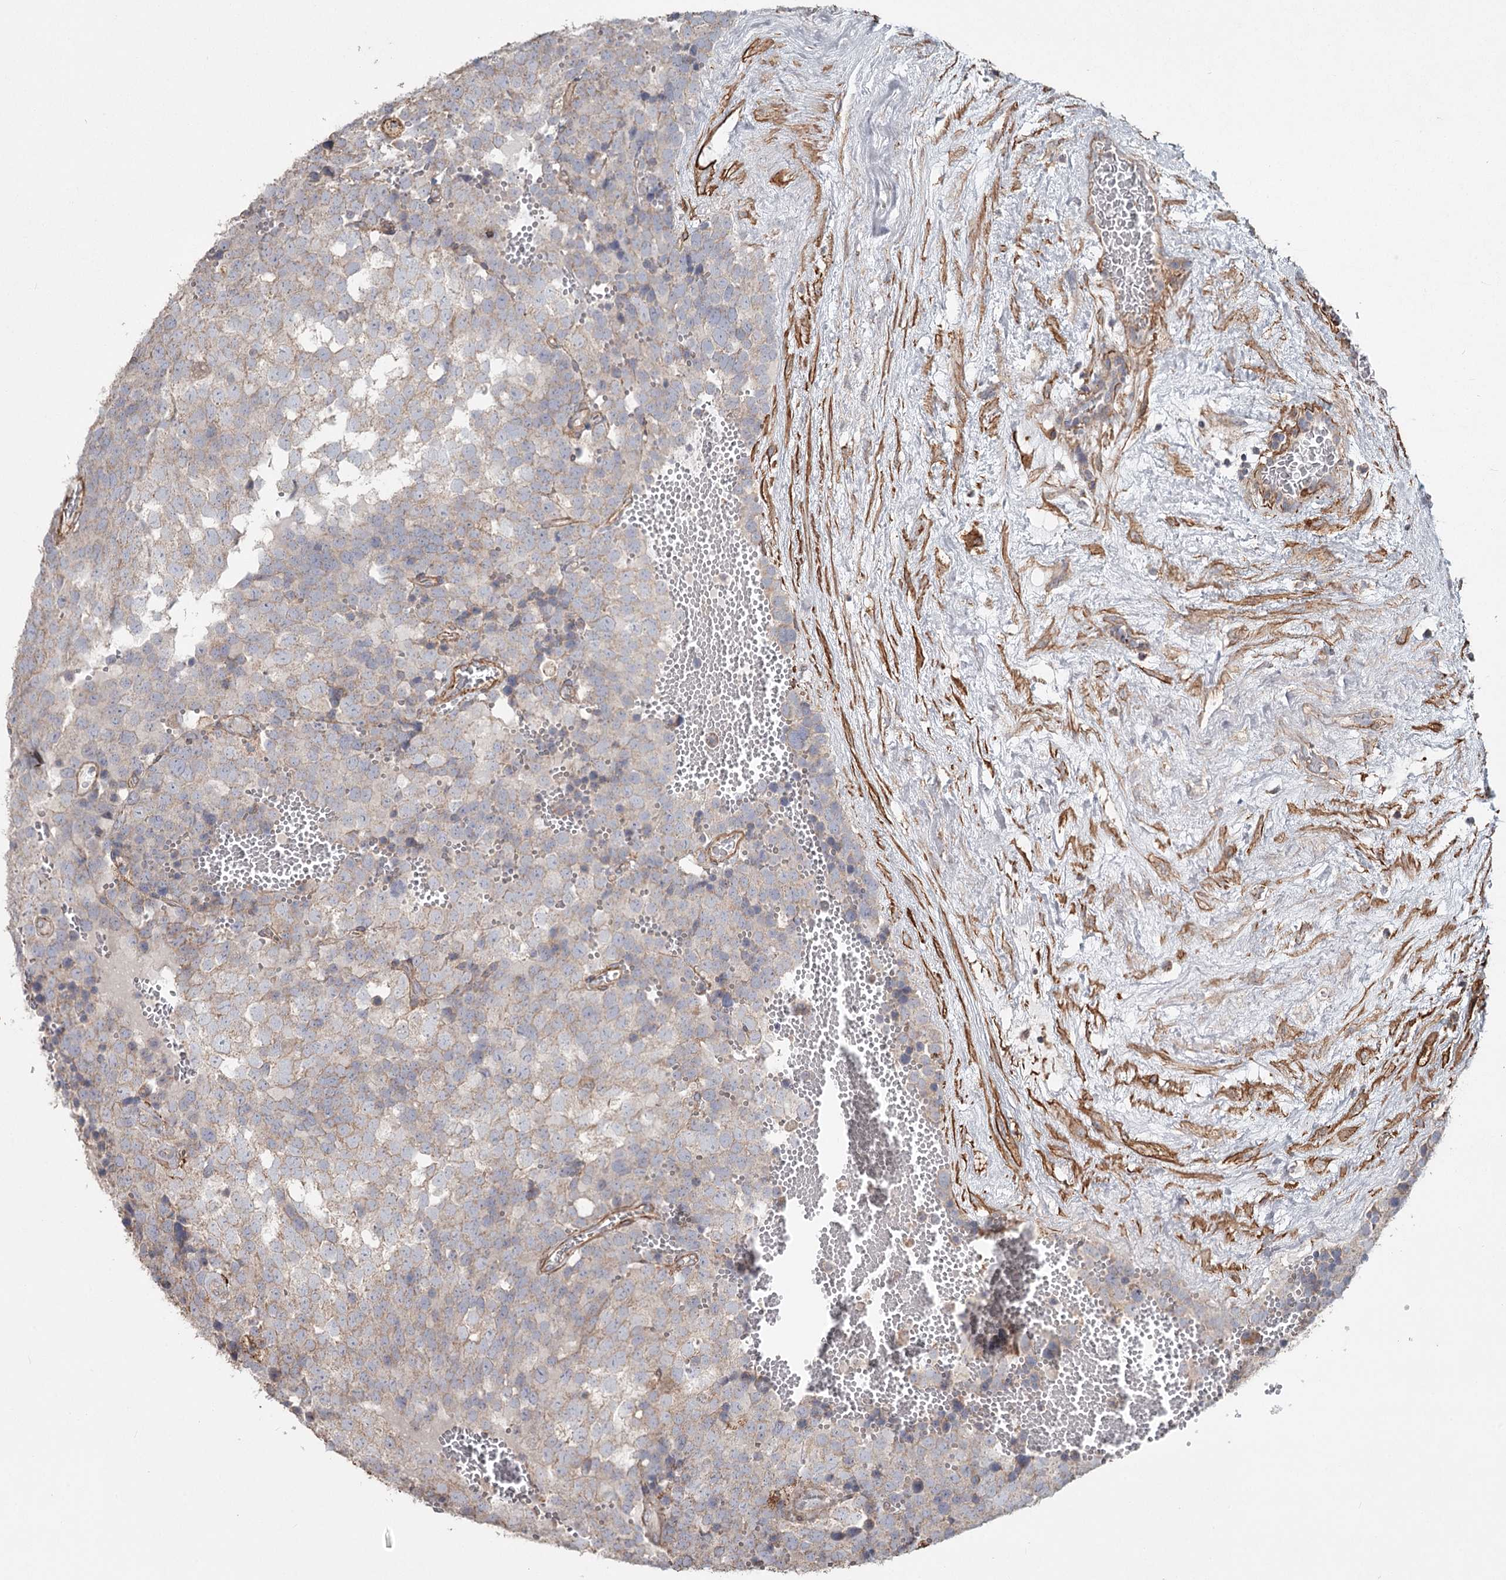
{"staining": {"intensity": "weak", "quantity": "<25%", "location": "cytoplasmic/membranous"}, "tissue": "testis cancer", "cell_type": "Tumor cells", "image_type": "cancer", "snomed": [{"axis": "morphology", "description": "Seminoma, NOS"}, {"axis": "topography", "description": "Testis"}], "caption": "The photomicrograph exhibits no significant staining in tumor cells of seminoma (testis).", "gene": "DHRS9", "patient": {"sex": "male", "age": 71}}